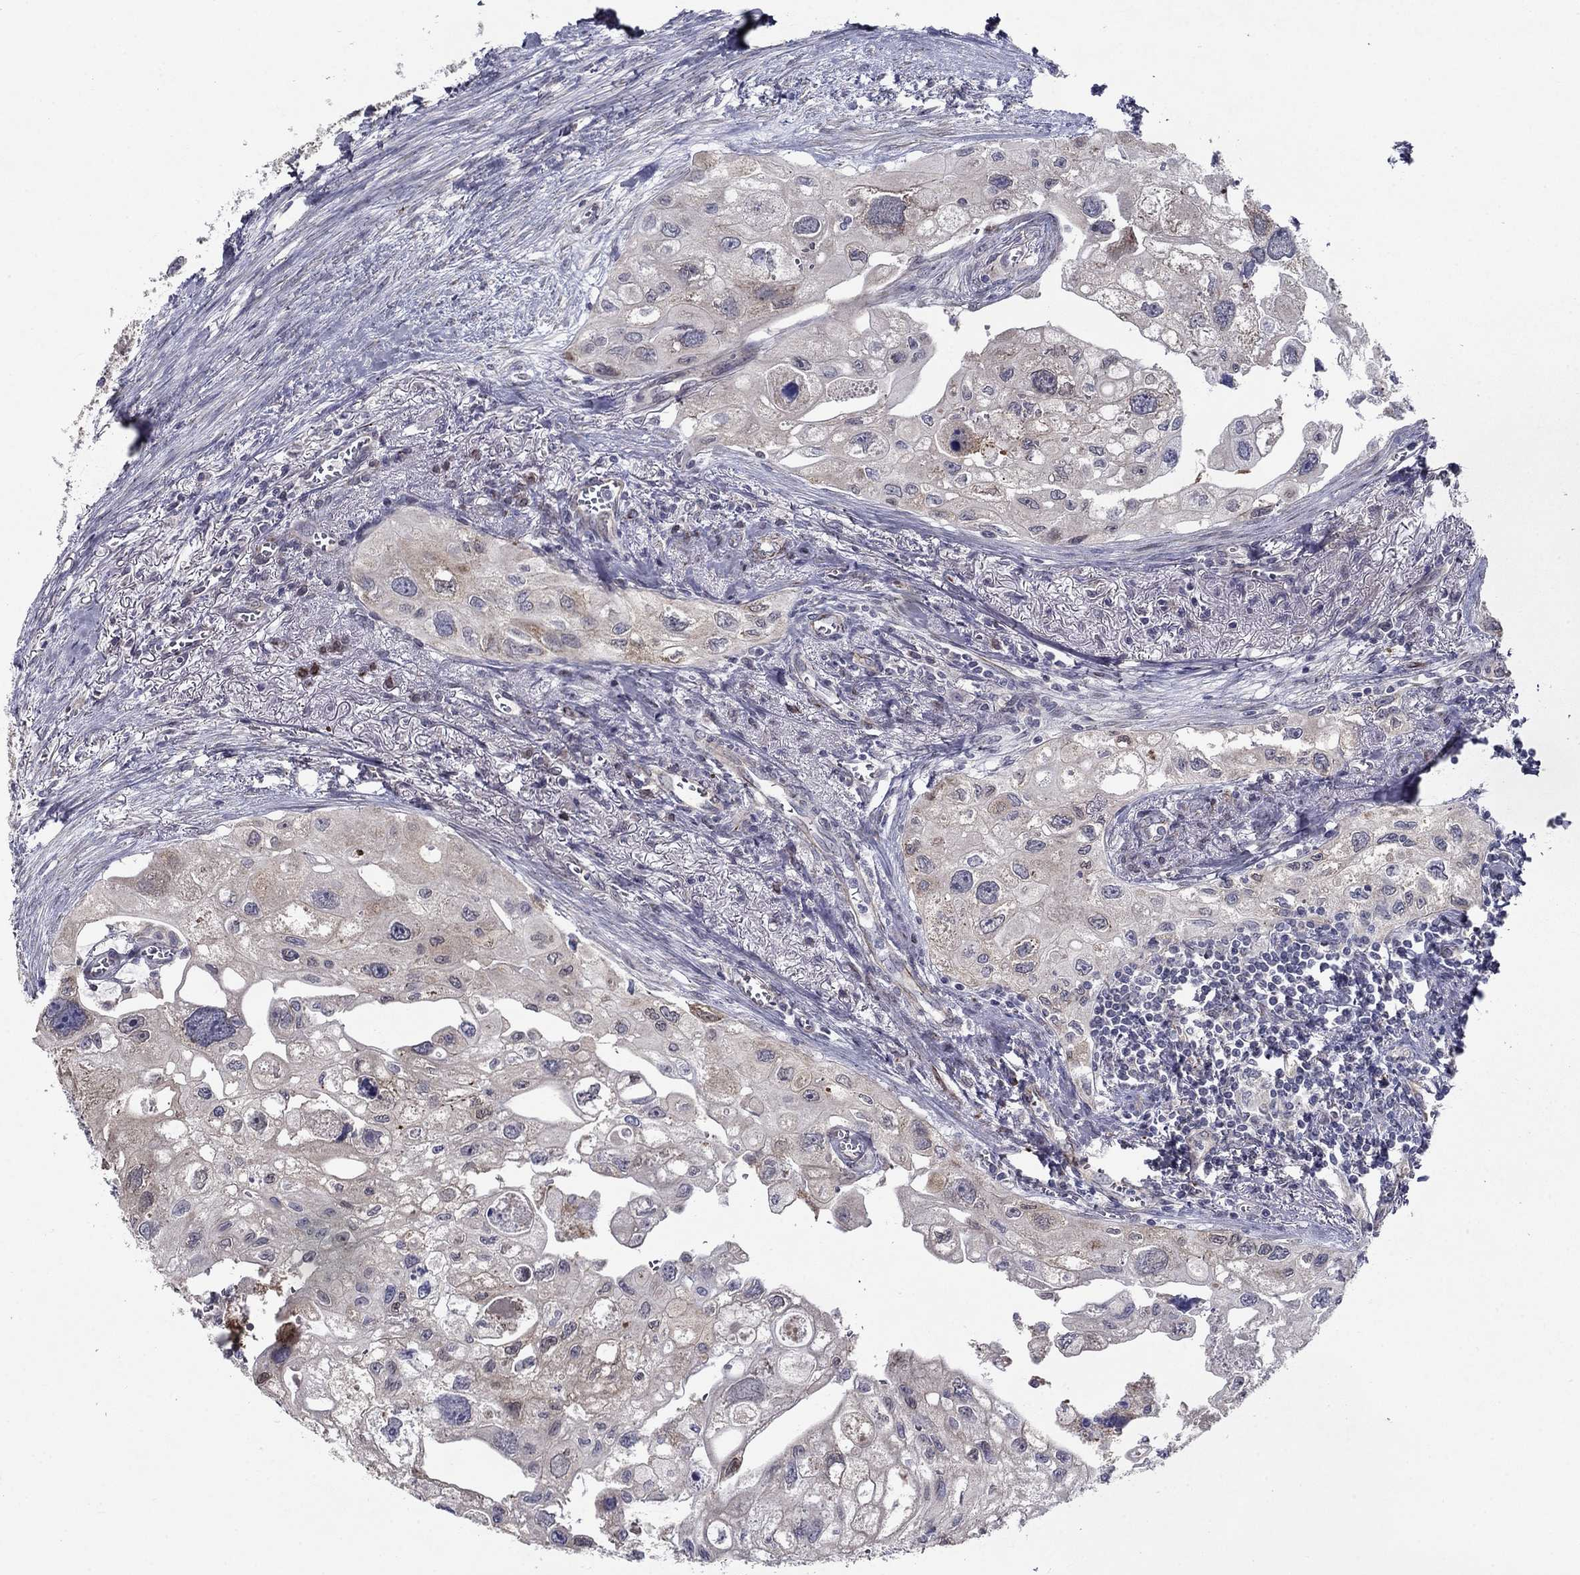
{"staining": {"intensity": "weak", "quantity": "<25%", "location": "cytoplasmic/membranous"}, "tissue": "urothelial cancer", "cell_type": "Tumor cells", "image_type": "cancer", "snomed": [{"axis": "morphology", "description": "Urothelial carcinoma, High grade"}, {"axis": "topography", "description": "Urinary bladder"}], "caption": "The photomicrograph reveals no staining of tumor cells in urothelial cancer.", "gene": "LACTB2", "patient": {"sex": "male", "age": 59}}